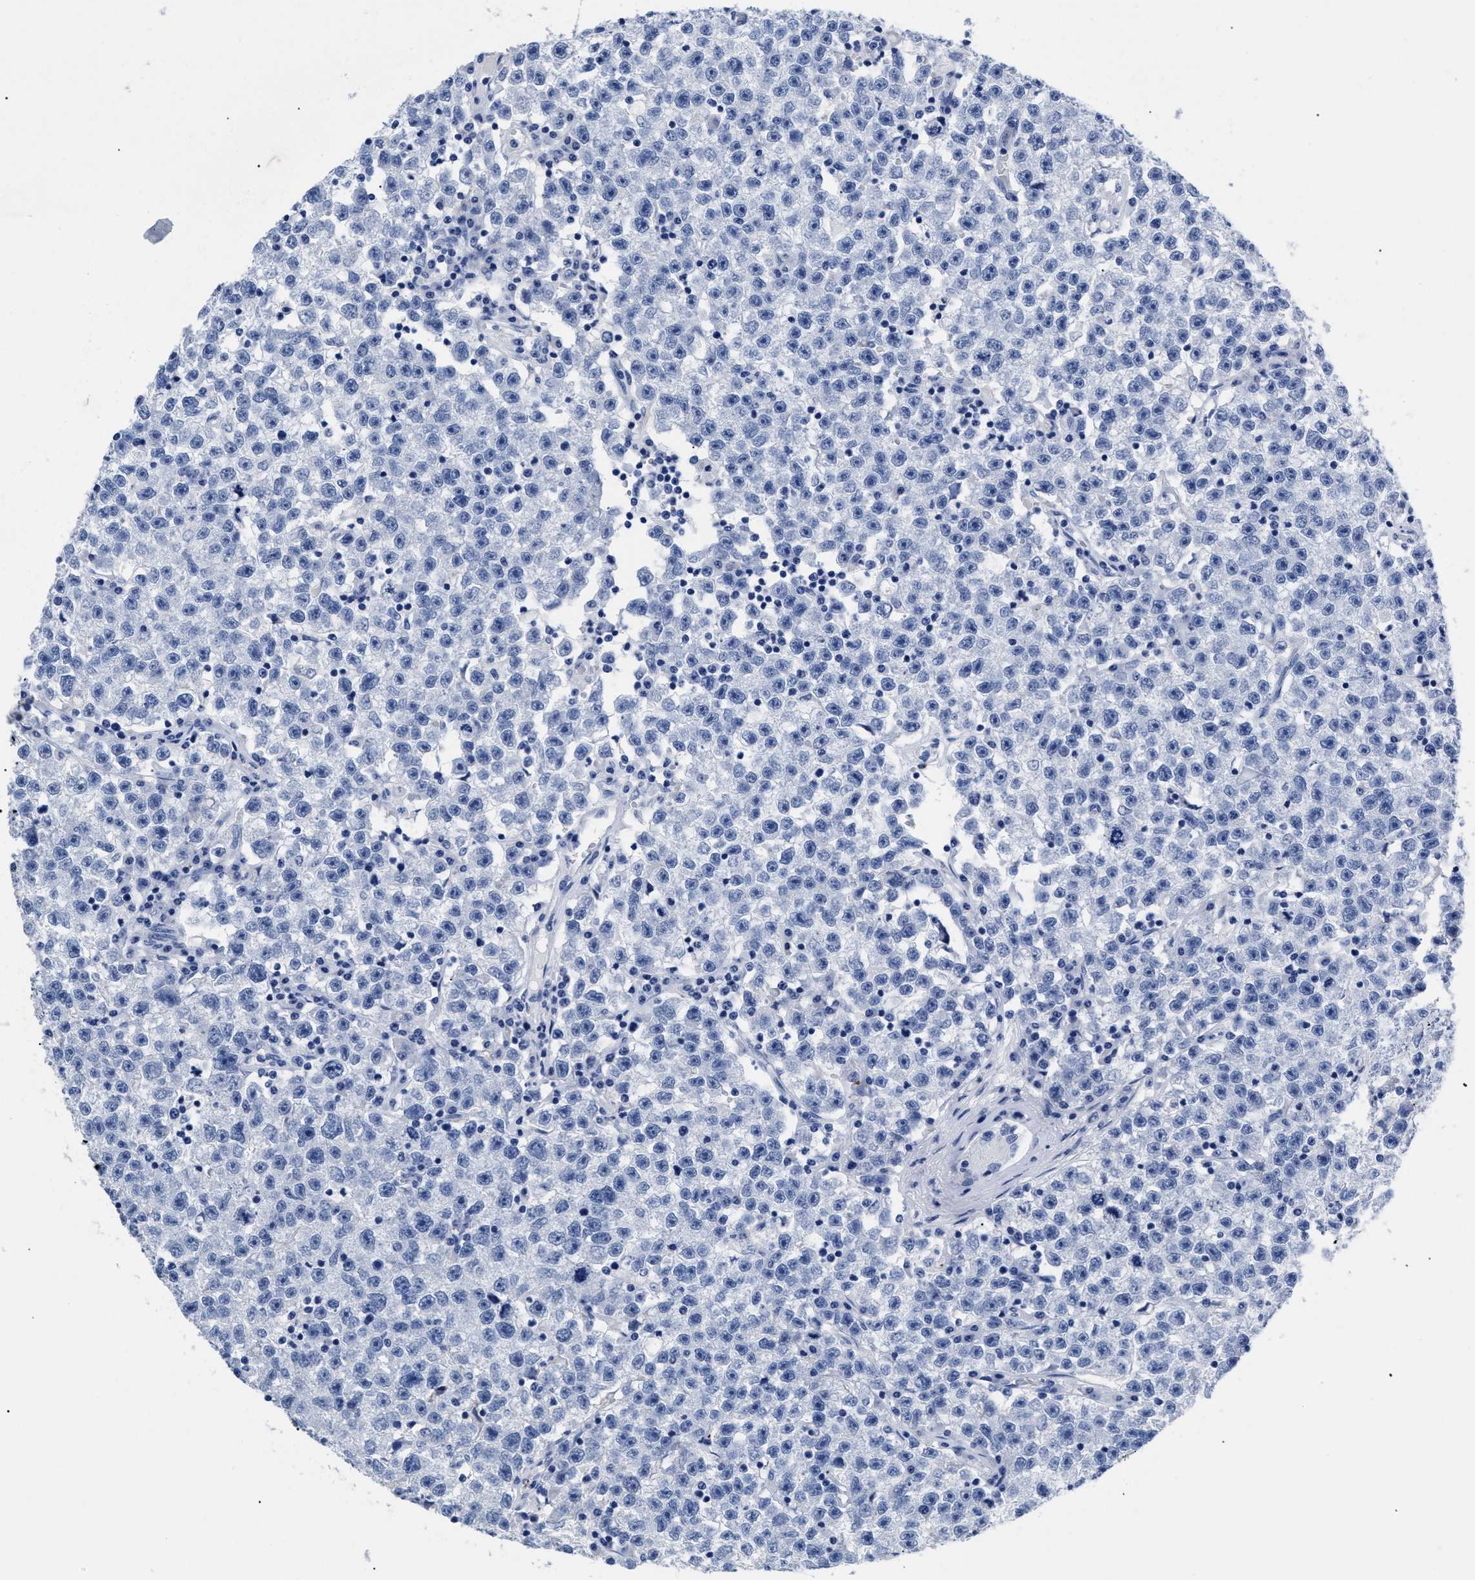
{"staining": {"intensity": "negative", "quantity": "none", "location": "none"}, "tissue": "testis cancer", "cell_type": "Tumor cells", "image_type": "cancer", "snomed": [{"axis": "morphology", "description": "Seminoma, NOS"}, {"axis": "topography", "description": "Testis"}], "caption": "Tumor cells show no significant staining in seminoma (testis).", "gene": "TREML1", "patient": {"sex": "male", "age": 22}}